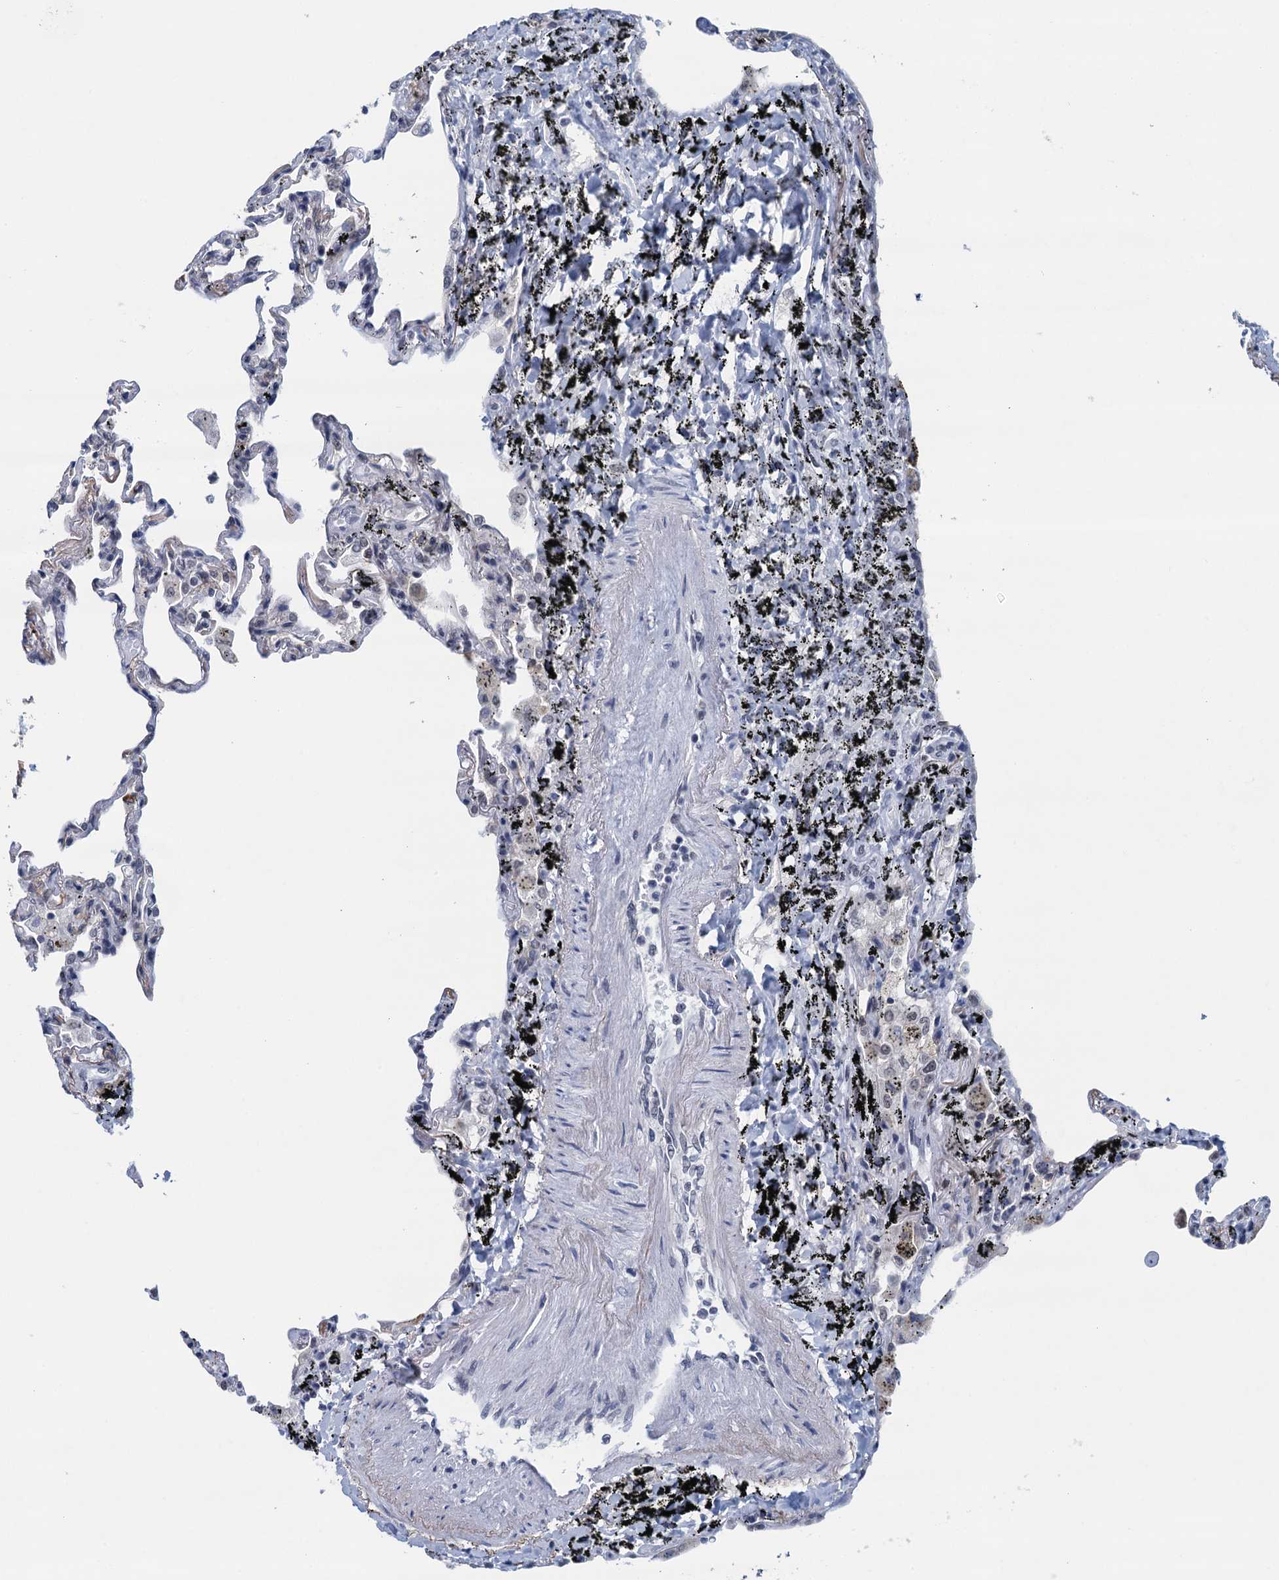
{"staining": {"intensity": "negative", "quantity": "none", "location": "none"}, "tissue": "lung", "cell_type": "Alveolar cells", "image_type": "normal", "snomed": [{"axis": "morphology", "description": "Normal tissue, NOS"}, {"axis": "topography", "description": "Lung"}], "caption": "DAB immunohistochemical staining of normal lung shows no significant expression in alveolar cells. The staining was performed using DAB (3,3'-diaminobenzidine) to visualize the protein expression in brown, while the nuclei were stained in blue with hematoxylin (Magnification: 20x).", "gene": "EPS8L1", "patient": {"sex": "male", "age": 59}}